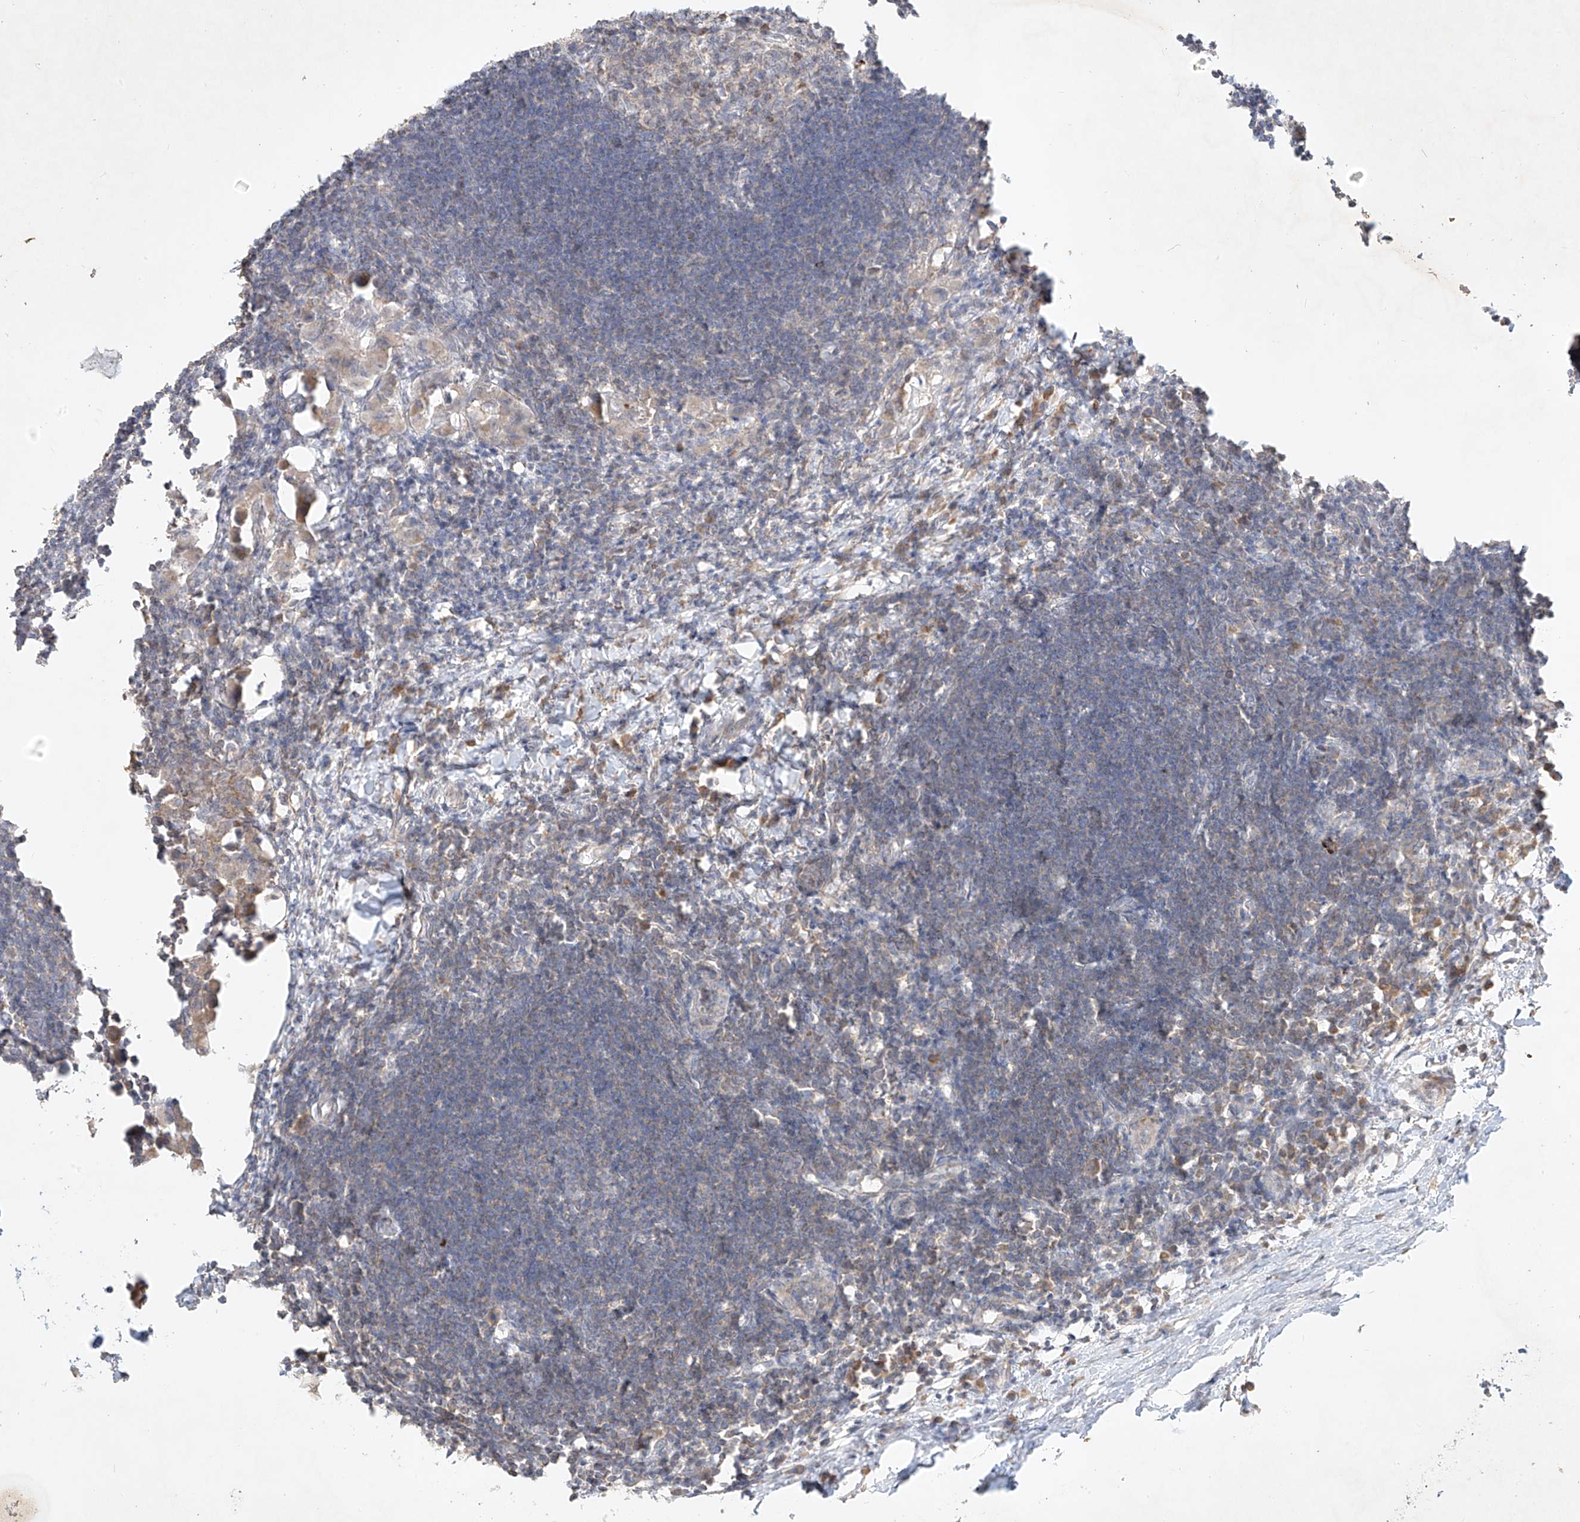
{"staining": {"intensity": "negative", "quantity": "none", "location": "none"}, "tissue": "lymph node", "cell_type": "Germinal center cells", "image_type": "normal", "snomed": [{"axis": "morphology", "description": "Normal tissue, NOS"}, {"axis": "morphology", "description": "Malignant melanoma, Metastatic site"}, {"axis": "topography", "description": "Lymph node"}], "caption": "The immunohistochemistry photomicrograph has no significant expression in germinal center cells of lymph node. Brightfield microscopy of IHC stained with DAB (brown) and hematoxylin (blue), captured at high magnification.", "gene": "KPNA7", "patient": {"sex": "male", "age": 41}}